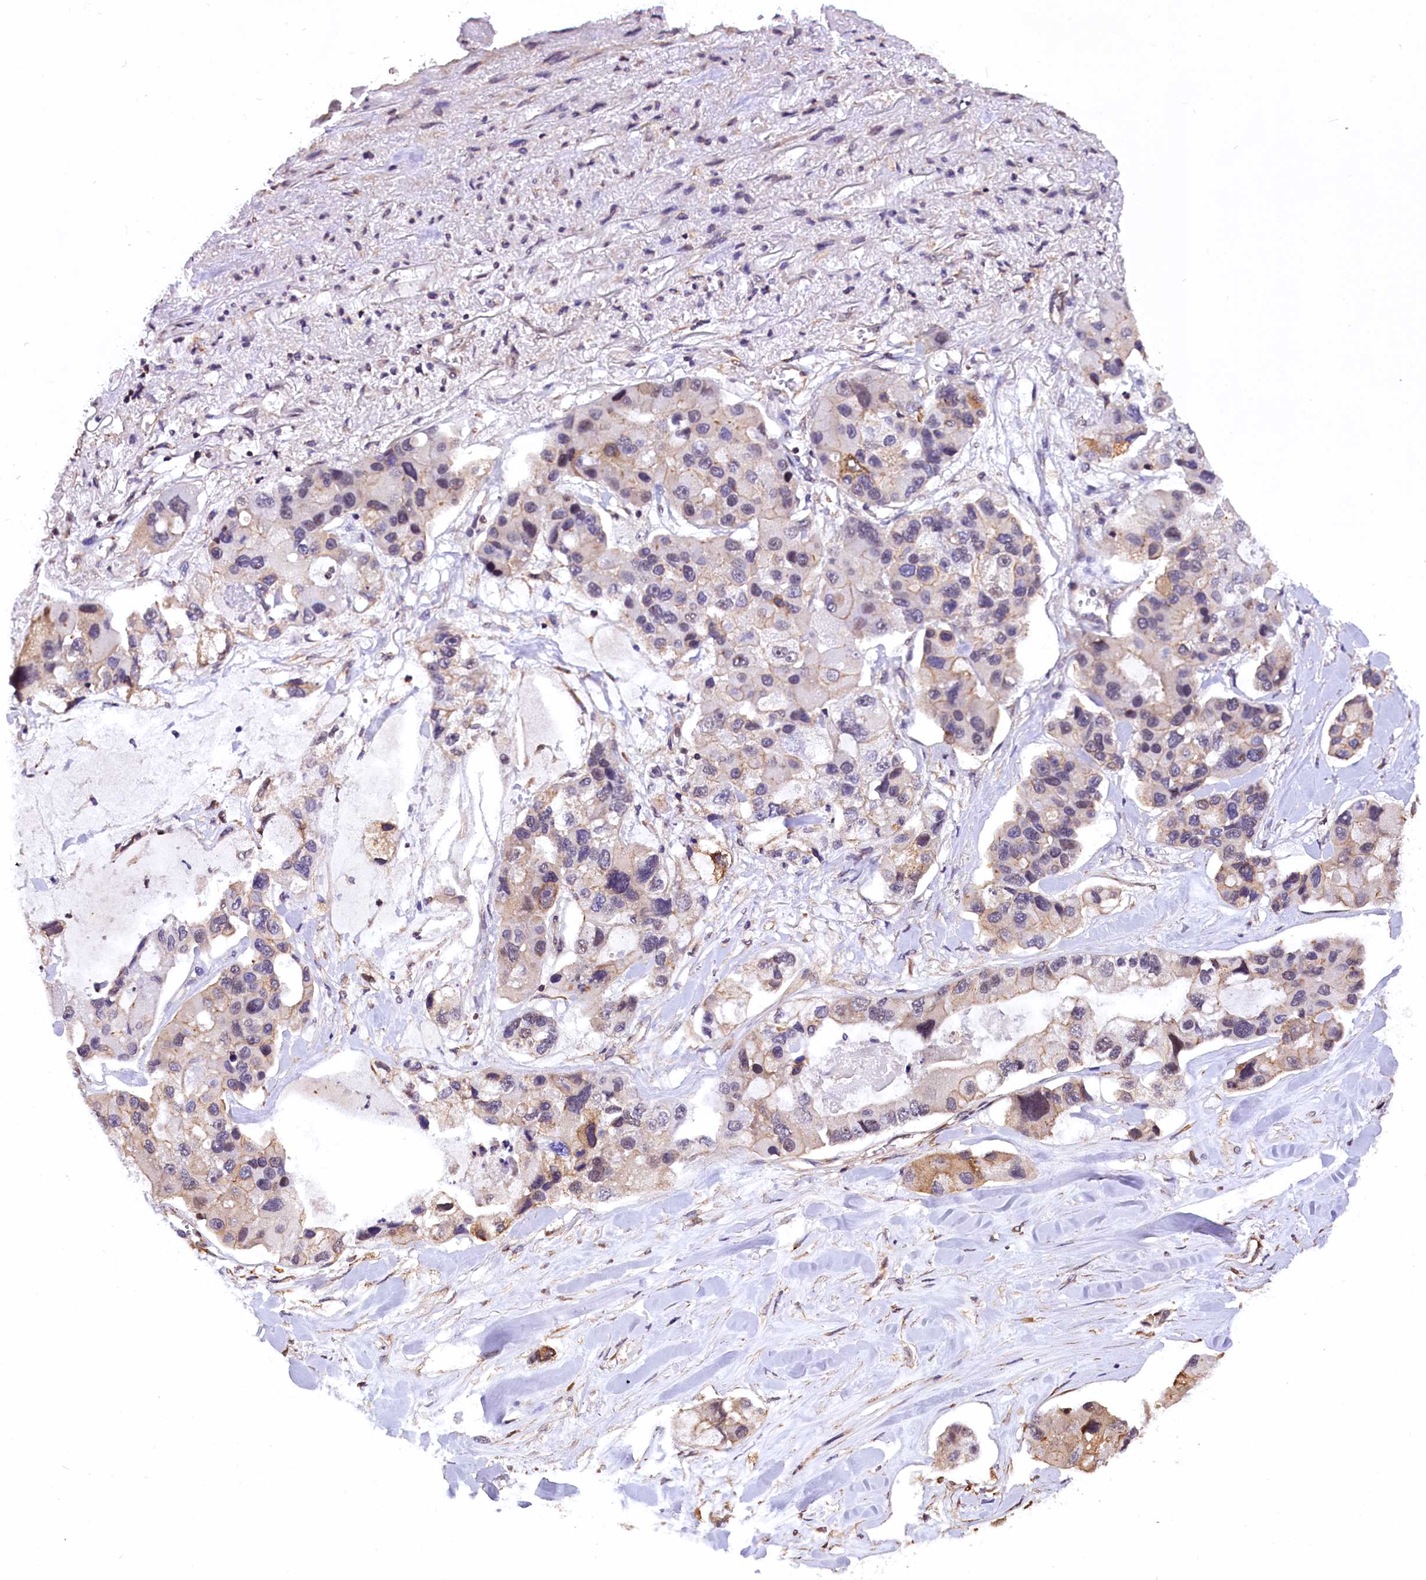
{"staining": {"intensity": "moderate", "quantity": "<25%", "location": "cytoplasmic/membranous"}, "tissue": "lung cancer", "cell_type": "Tumor cells", "image_type": "cancer", "snomed": [{"axis": "morphology", "description": "Adenocarcinoma, NOS"}, {"axis": "topography", "description": "Lung"}], "caption": "Approximately <25% of tumor cells in human lung adenocarcinoma show moderate cytoplasmic/membranous protein positivity as visualized by brown immunohistochemical staining.", "gene": "ZC3H4", "patient": {"sex": "female", "age": 54}}